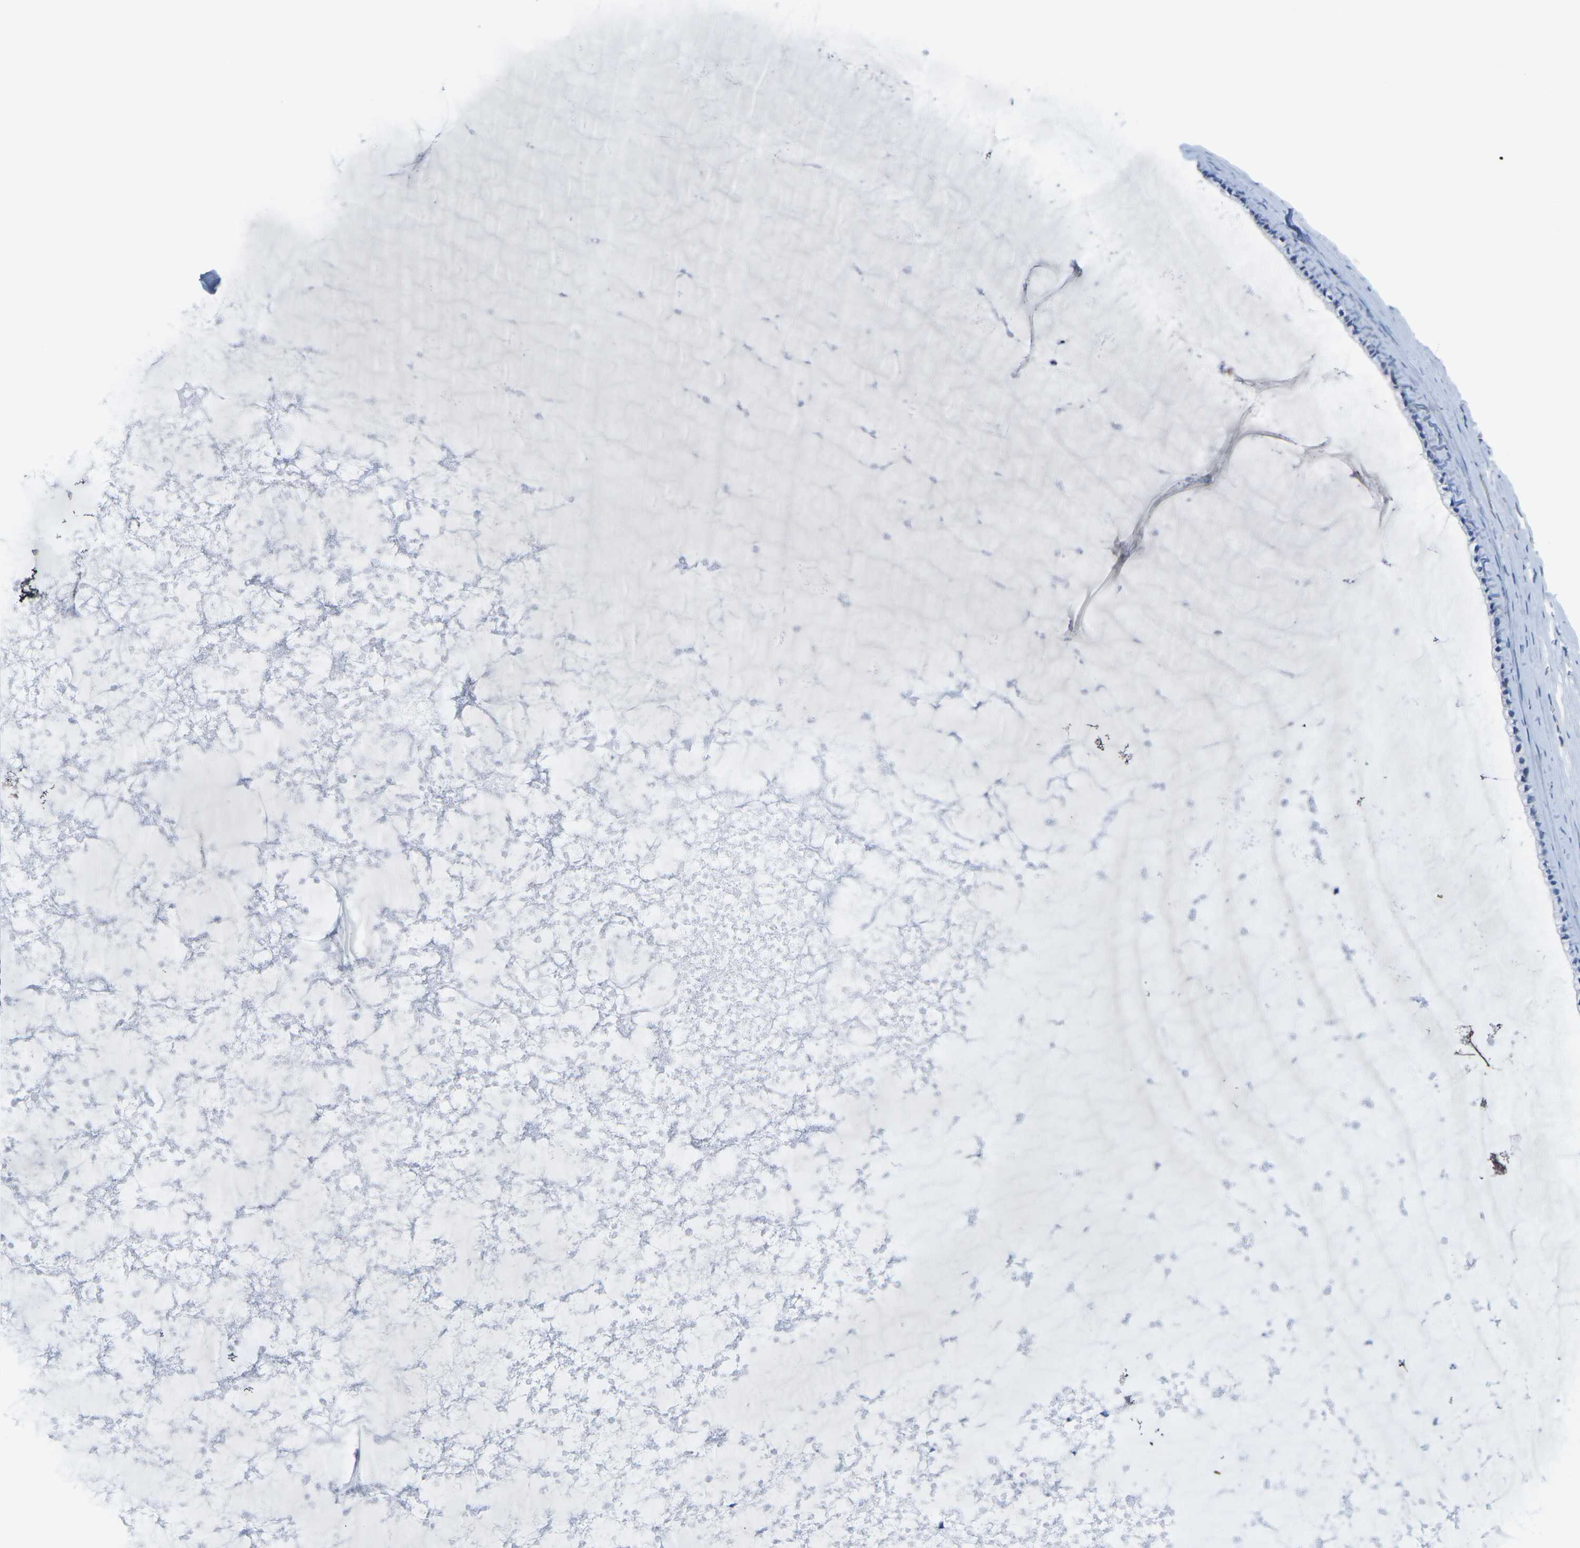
{"staining": {"intensity": "negative", "quantity": "none", "location": "none"}, "tissue": "cervix", "cell_type": "Glandular cells", "image_type": "normal", "snomed": [{"axis": "morphology", "description": "Normal tissue, NOS"}, {"axis": "topography", "description": "Cervix"}], "caption": "DAB (3,3'-diaminobenzidine) immunohistochemical staining of normal cervix displays no significant expression in glandular cells. Nuclei are stained in blue.", "gene": "OTOF", "patient": {"sex": "female", "age": 39}}